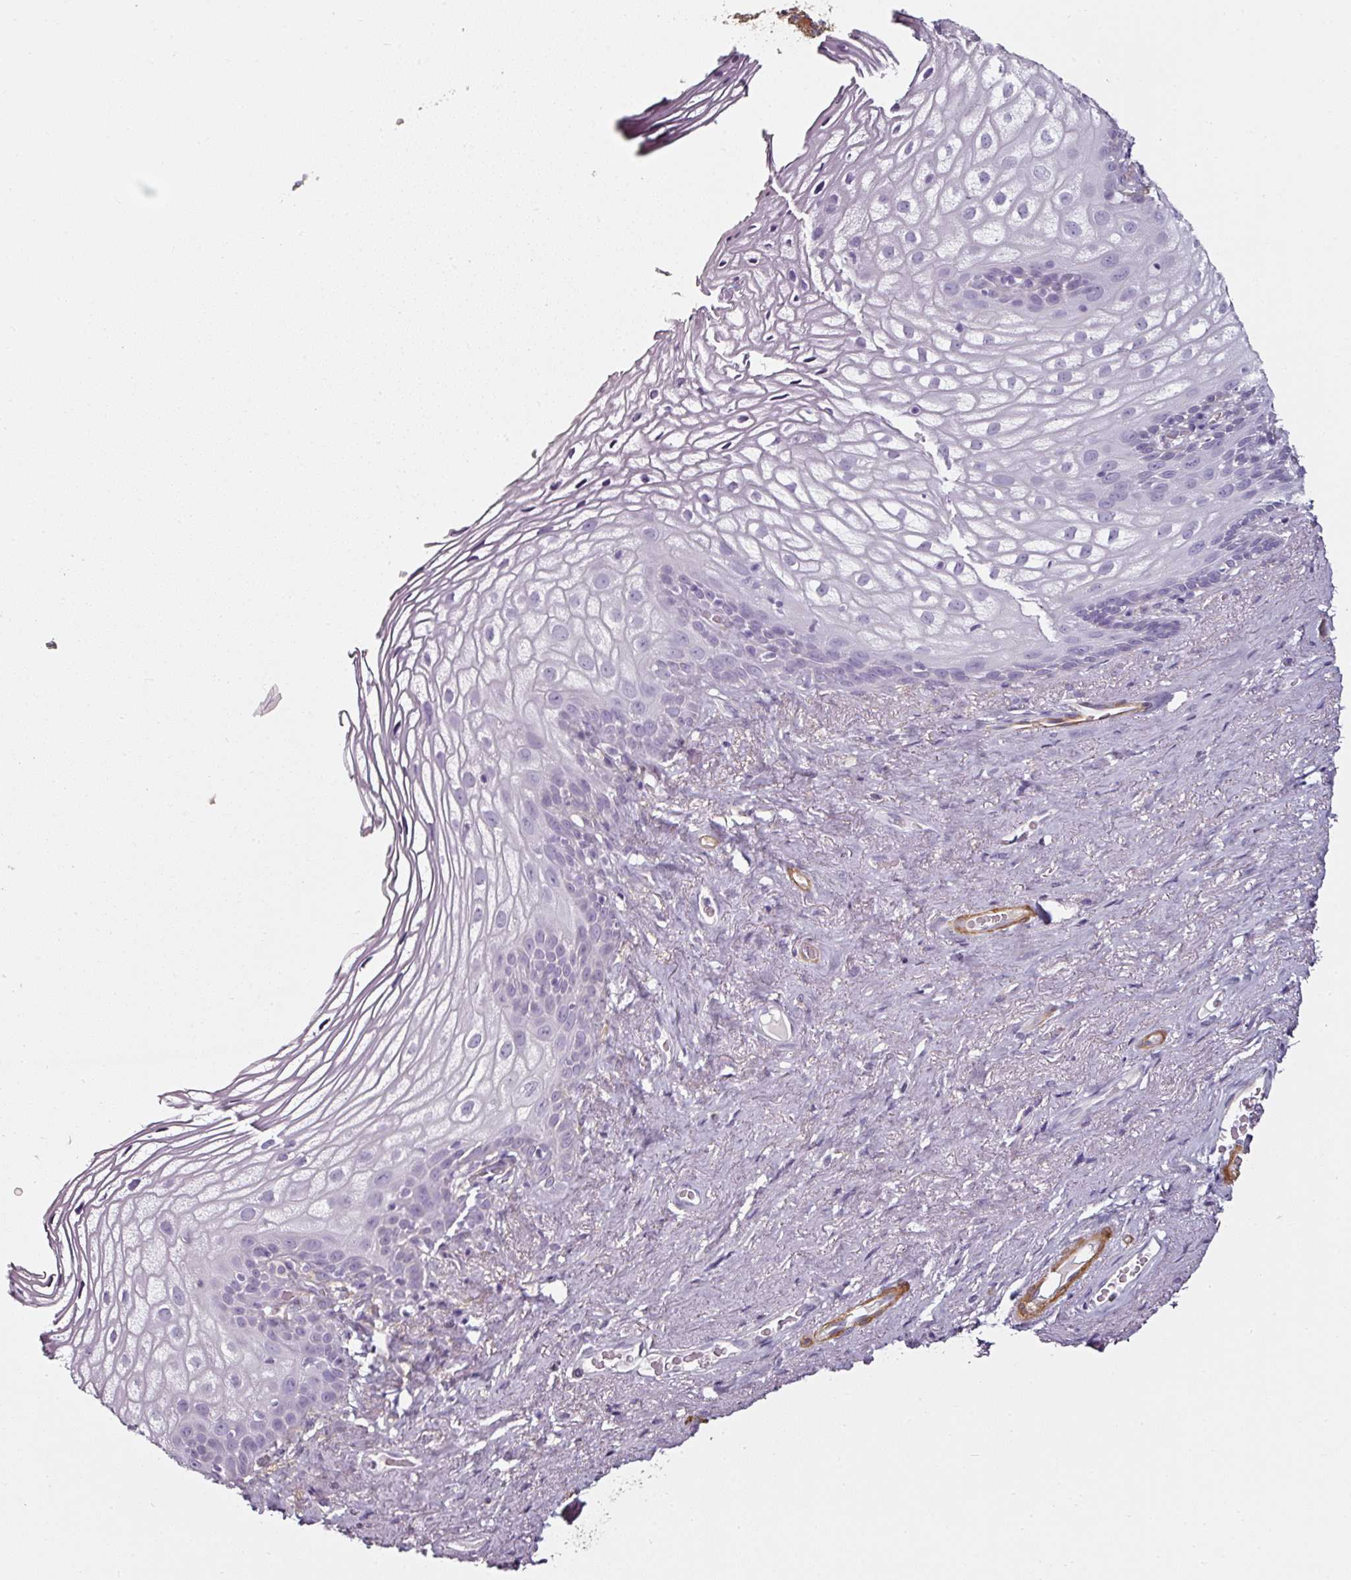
{"staining": {"intensity": "moderate", "quantity": "<25%", "location": "cytoplasmic/membranous"}, "tissue": "vagina", "cell_type": "Squamous epithelial cells", "image_type": "normal", "snomed": [{"axis": "morphology", "description": "Normal tissue, NOS"}, {"axis": "topography", "description": "Vagina"}, {"axis": "topography", "description": "Peripheral nerve tissue"}], "caption": "This photomicrograph displays normal vagina stained with immunohistochemistry to label a protein in brown. The cytoplasmic/membranous of squamous epithelial cells show moderate positivity for the protein. Nuclei are counter-stained blue.", "gene": "CAP2", "patient": {"sex": "female", "age": 71}}